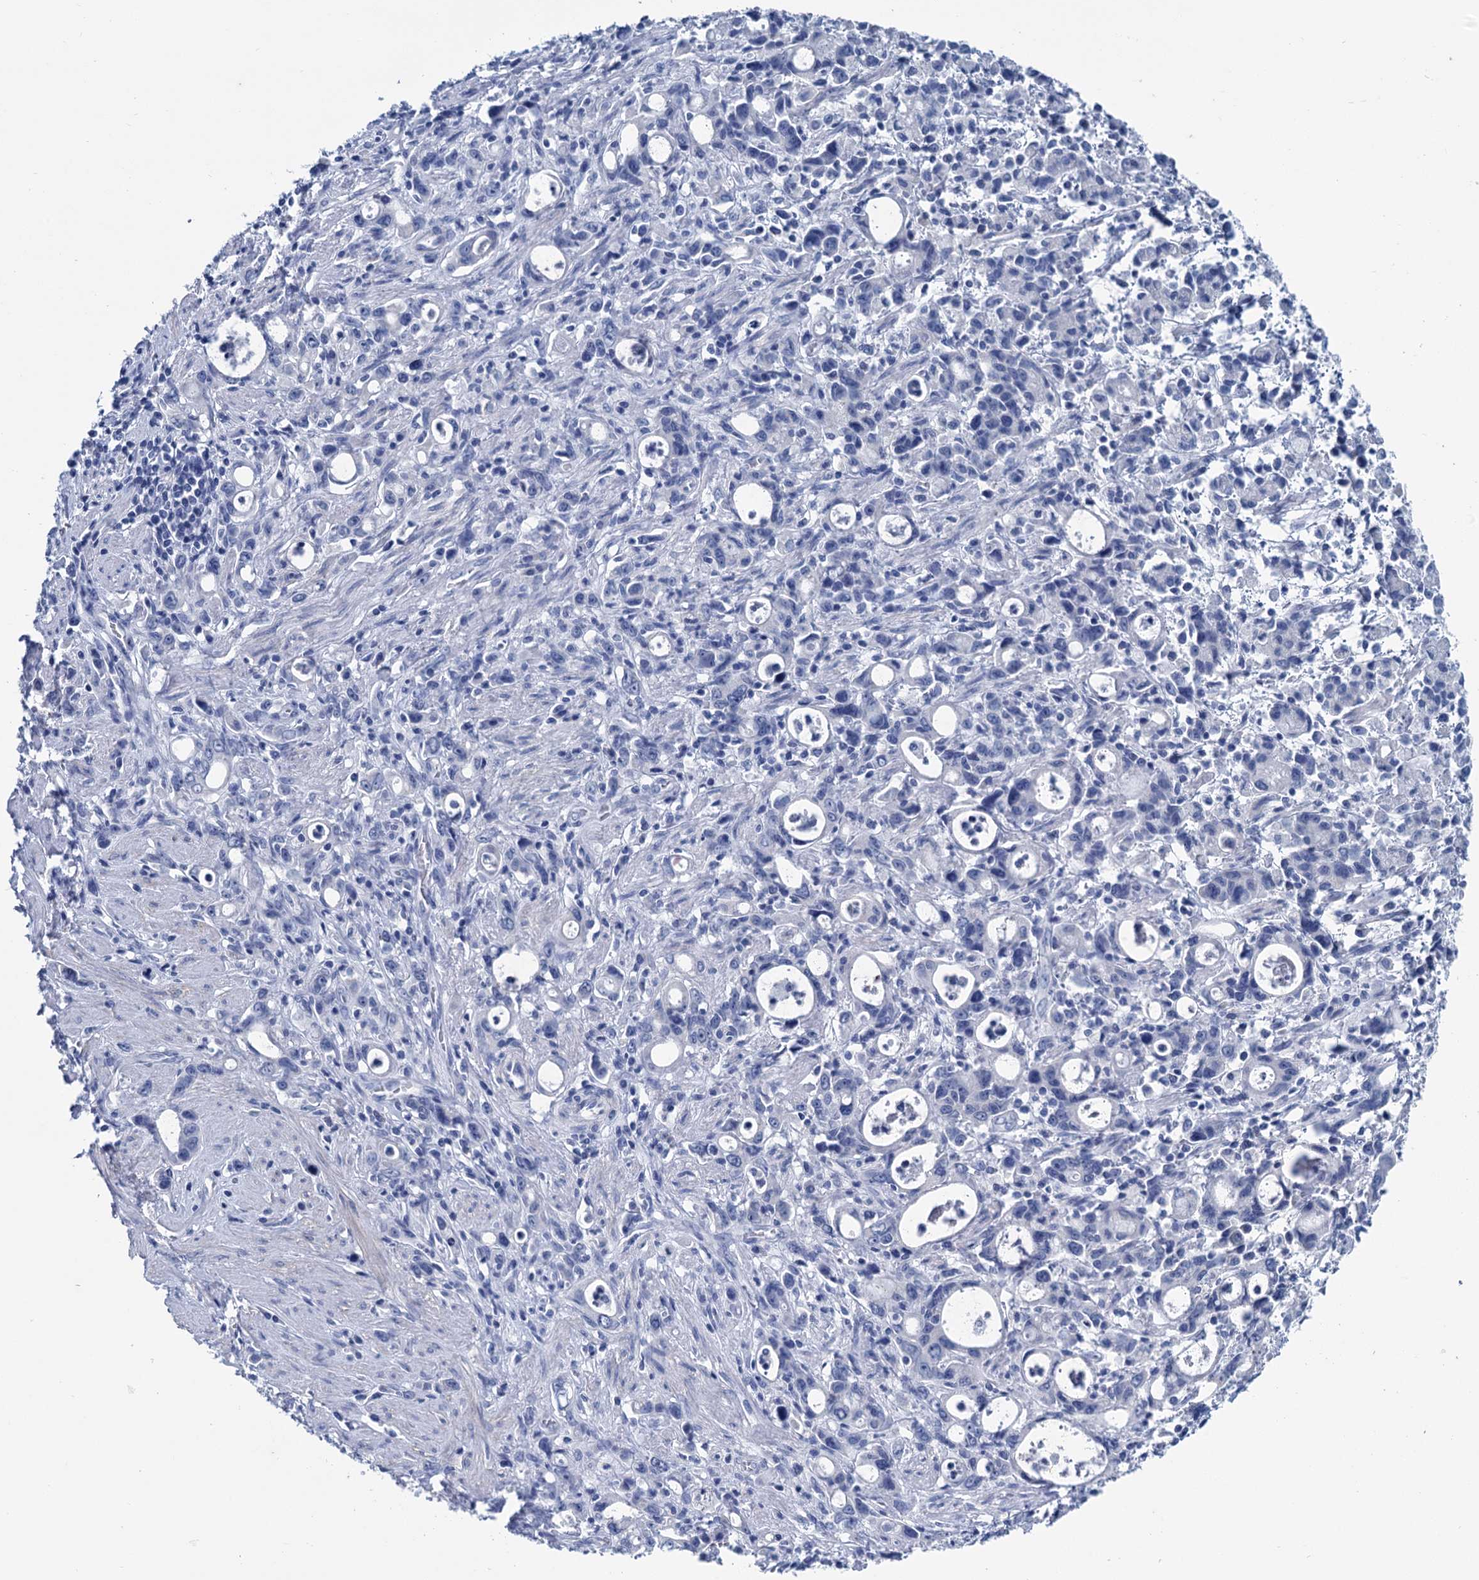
{"staining": {"intensity": "negative", "quantity": "none", "location": "none"}, "tissue": "stomach cancer", "cell_type": "Tumor cells", "image_type": "cancer", "snomed": [{"axis": "morphology", "description": "Adenocarcinoma, NOS"}, {"axis": "topography", "description": "Stomach, lower"}], "caption": "Histopathology image shows no significant protein staining in tumor cells of stomach cancer (adenocarcinoma). (DAB immunohistochemistry (IHC) with hematoxylin counter stain).", "gene": "MYOZ3", "patient": {"sex": "female", "age": 43}}